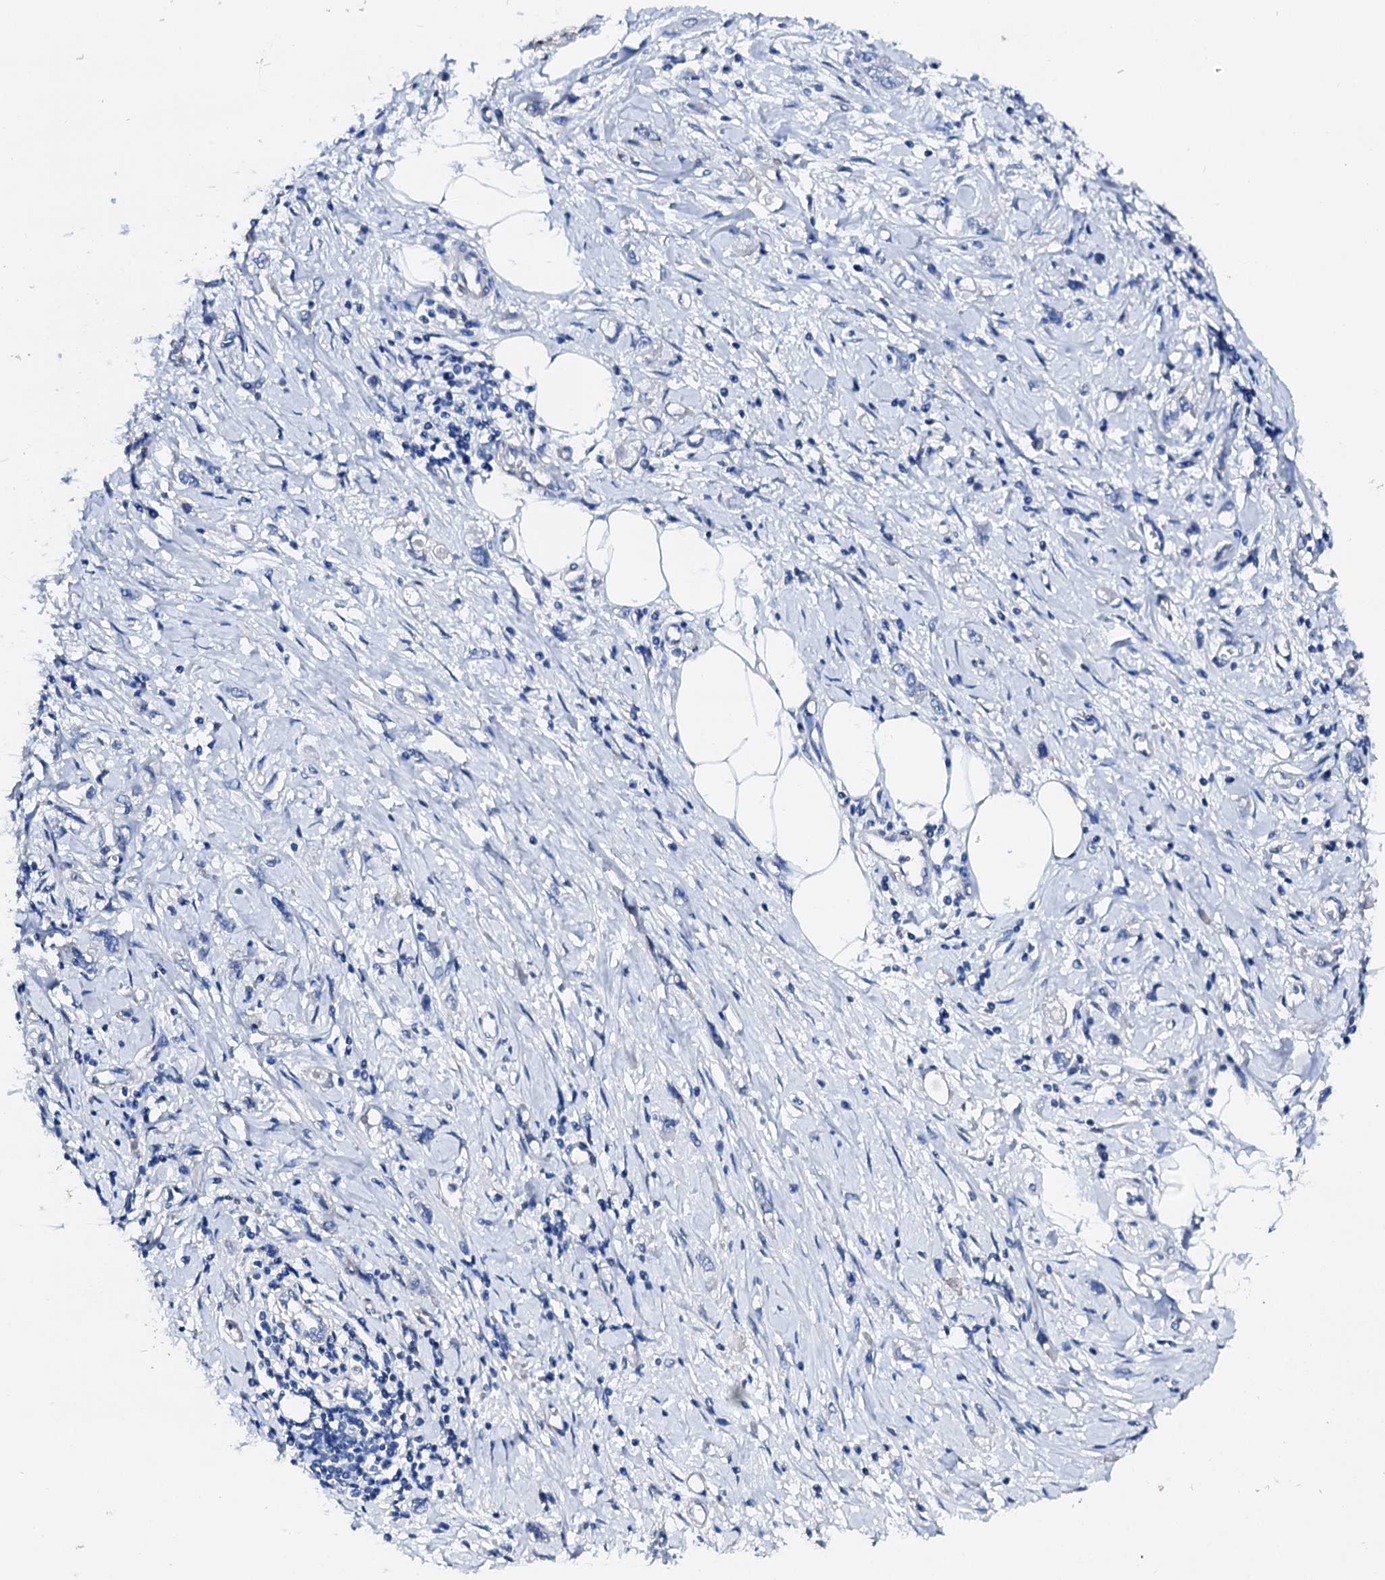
{"staining": {"intensity": "negative", "quantity": "none", "location": "none"}, "tissue": "stomach cancer", "cell_type": "Tumor cells", "image_type": "cancer", "snomed": [{"axis": "morphology", "description": "Adenocarcinoma, NOS"}, {"axis": "topography", "description": "Stomach"}], "caption": "There is no significant staining in tumor cells of stomach cancer (adenocarcinoma).", "gene": "CSN2", "patient": {"sex": "female", "age": 76}}